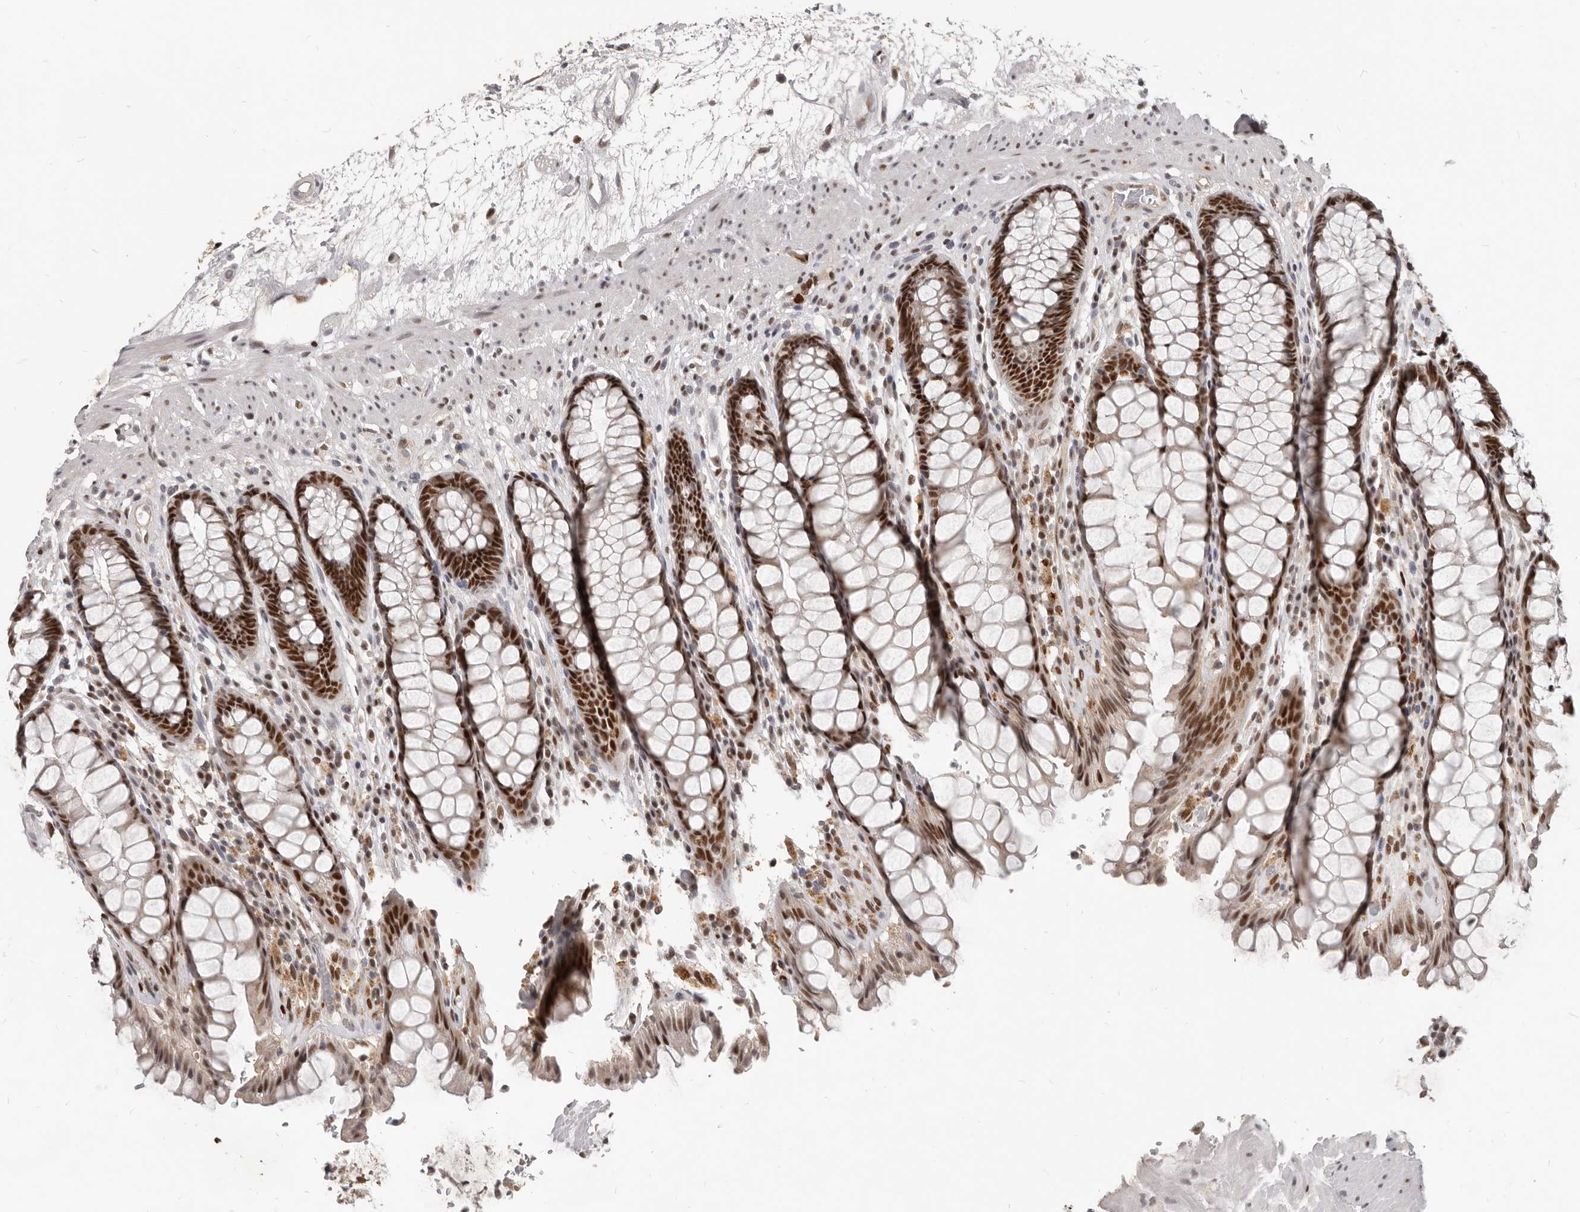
{"staining": {"intensity": "strong", "quantity": ">75%", "location": "nuclear"}, "tissue": "rectum", "cell_type": "Glandular cells", "image_type": "normal", "snomed": [{"axis": "morphology", "description": "Normal tissue, NOS"}, {"axis": "topography", "description": "Rectum"}], "caption": "Immunohistochemical staining of benign human rectum reveals high levels of strong nuclear staining in approximately >75% of glandular cells.", "gene": "ATF5", "patient": {"sex": "male", "age": 64}}